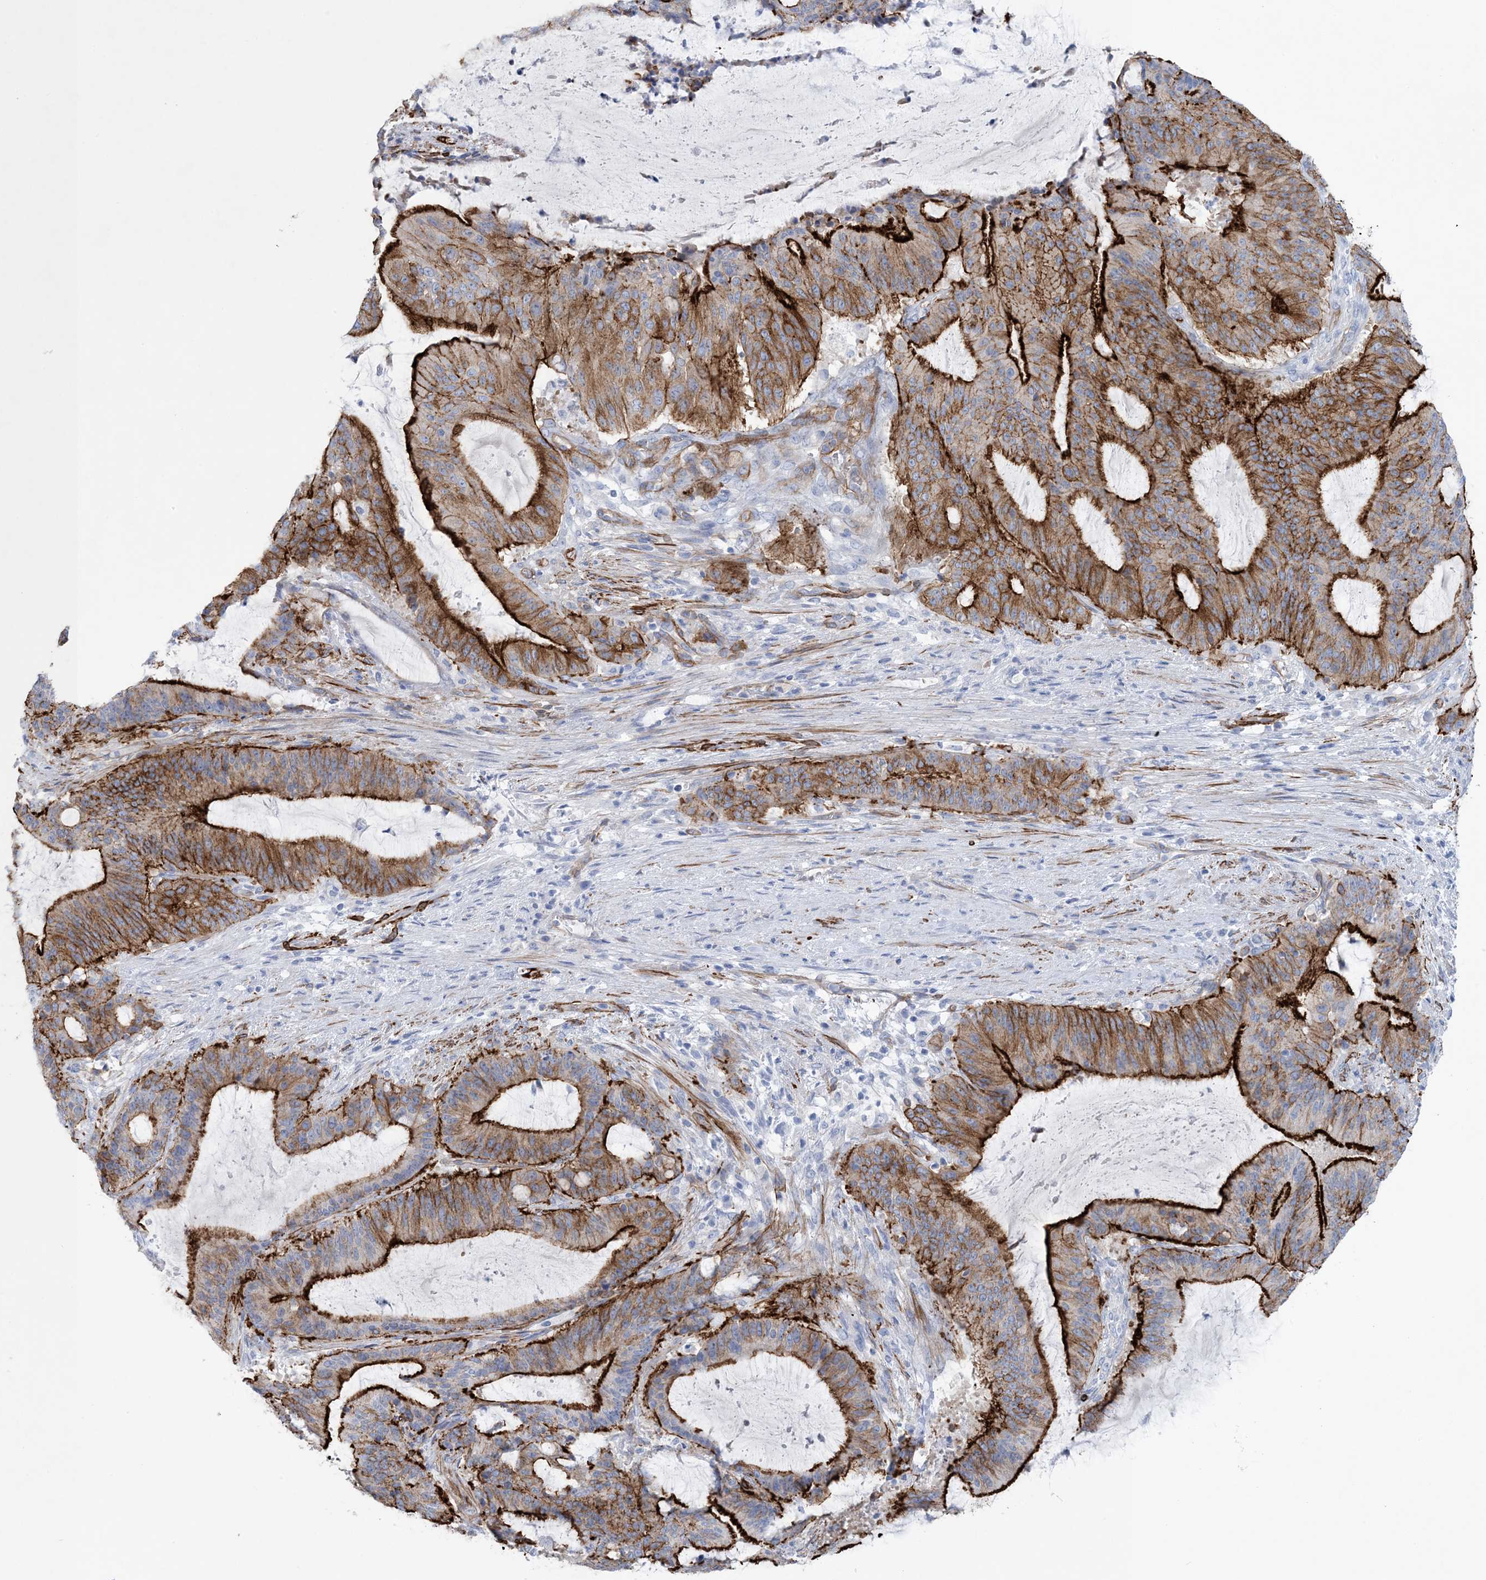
{"staining": {"intensity": "strong", "quantity": "25%-75%", "location": "cytoplasmic/membranous"}, "tissue": "liver cancer", "cell_type": "Tumor cells", "image_type": "cancer", "snomed": [{"axis": "morphology", "description": "Normal tissue, NOS"}, {"axis": "morphology", "description": "Cholangiocarcinoma"}, {"axis": "topography", "description": "Liver"}, {"axis": "topography", "description": "Peripheral nerve tissue"}], "caption": "Liver cancer was stained to show a protein in brown. There is high levels of strong cytoplasmic/membranous expression in about 25%-75% of tumor cells.", "gene": "SHANK1", "patient": {"sex": "female", "age": 73}}